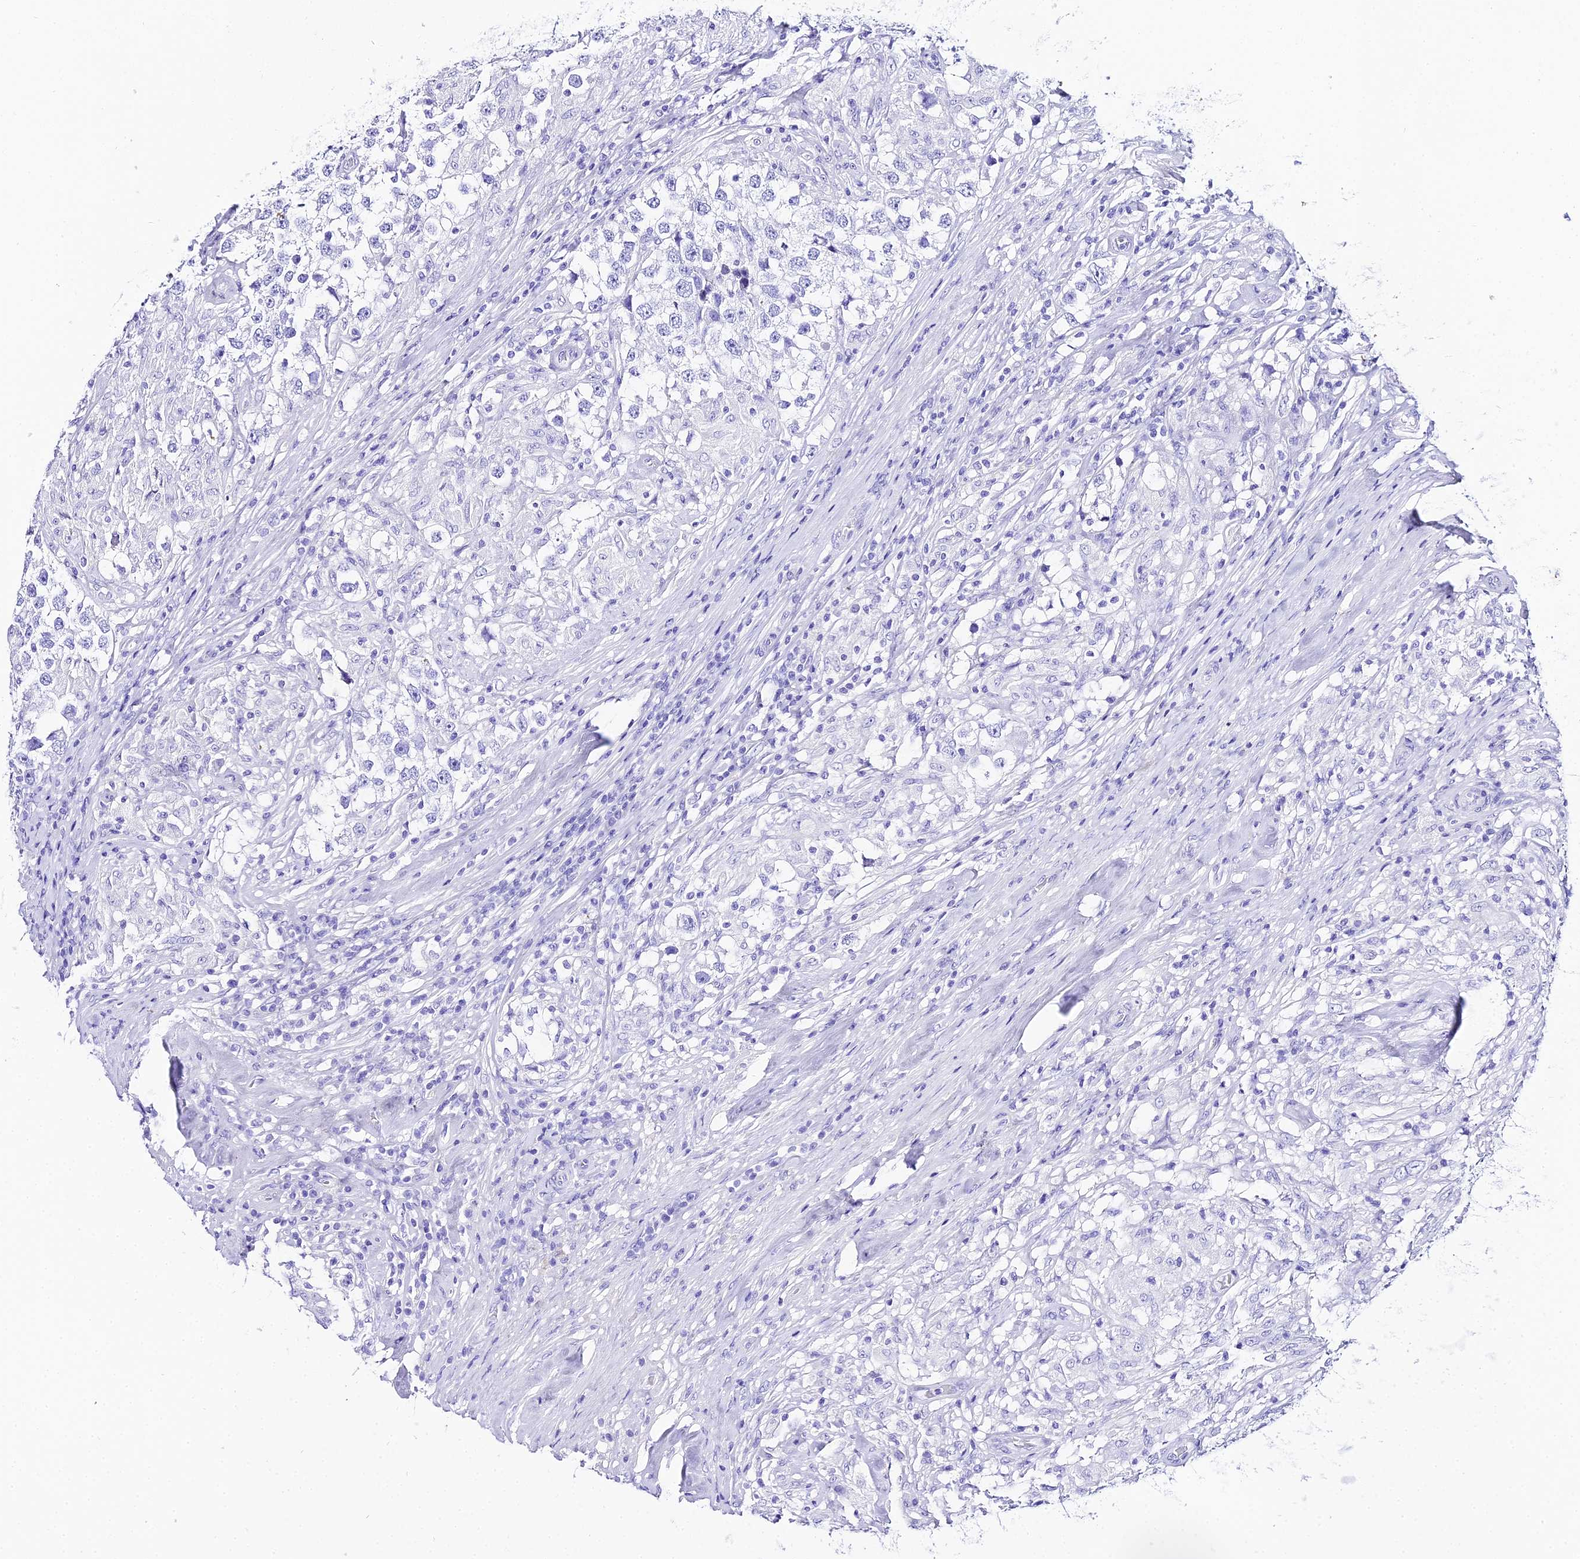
{"staining": {"intensity": "negative", "quantity": "none", "location": "none"}, "tissue": "testis cancer", "cell_type": "Tumor cells", "image_type": "cancer", "snomed": [{"axis": "morphology", "description": "Seminoma, NOS"}, {"axis": "topography", "description": "Testis"}], "caption": "Immunohistochemical staining of seminoma (testis) reveals no significant positivity in tumor cells.", "gene": "TRMT44", "patient": {"sex": "male", "age": 46}}